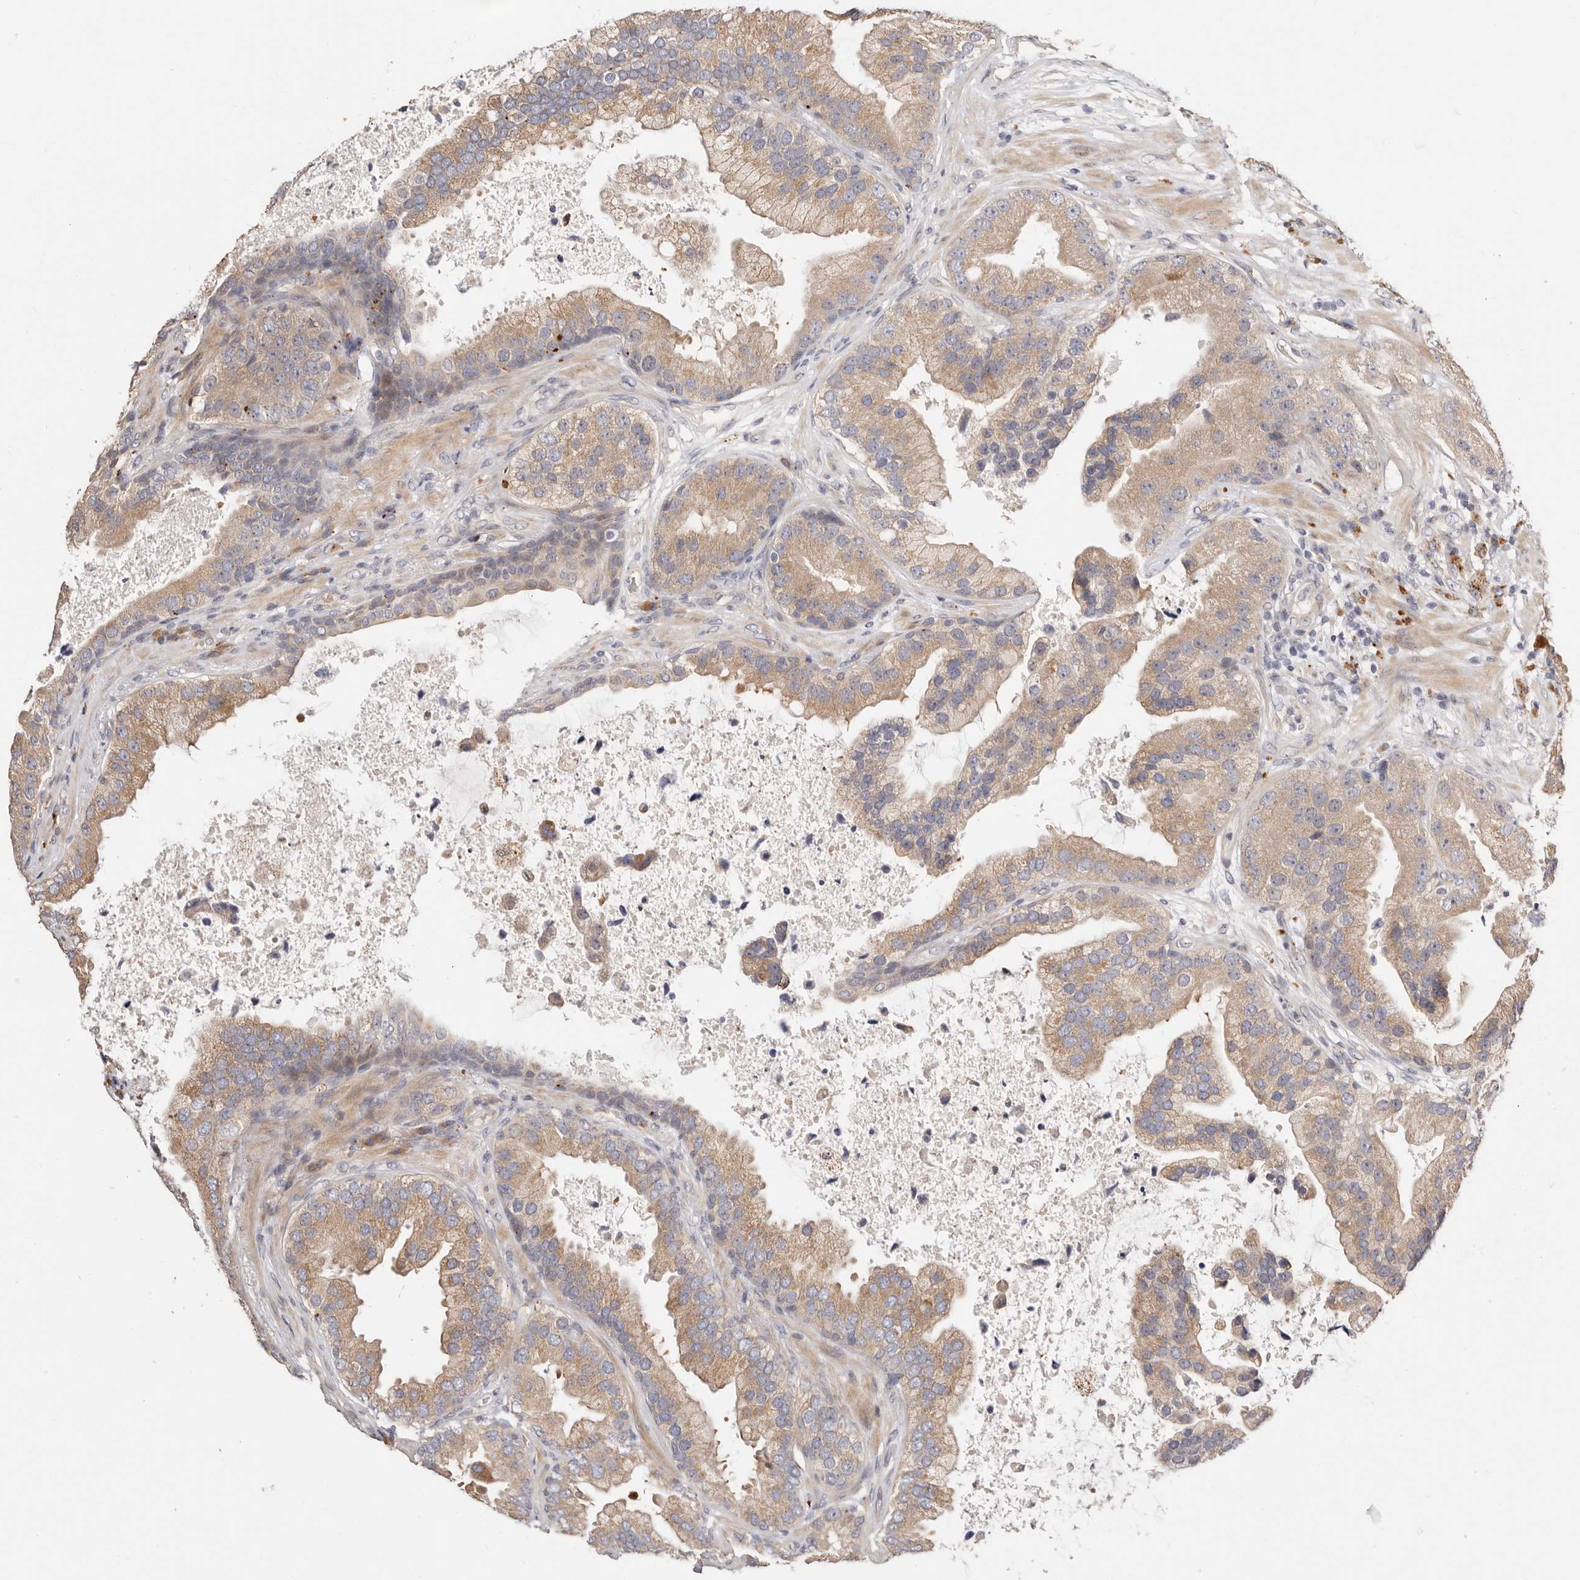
{"staining": {"intensity": "moderate", "quantity": ">75%", "location": "cytoplasmic/membranous"}, "tissue": "prostate cancer", "cell_type": "Tumor cells", "image_type": "cancer", "snomed": [{"axis": "morphology", "description": "Adenocarcinoma, High grade"}, {"axis": "topography", "description": "Prostate"}], "caption": "DAB immunohistochemical staining of human high-grade adenocarcinoma (prostate) reveals moderate cytoplasmic/membranous protein staining in approximately >75% of tumor cells.", "gene": "USP33", "patient": {"sex": "male", "age": 70}}